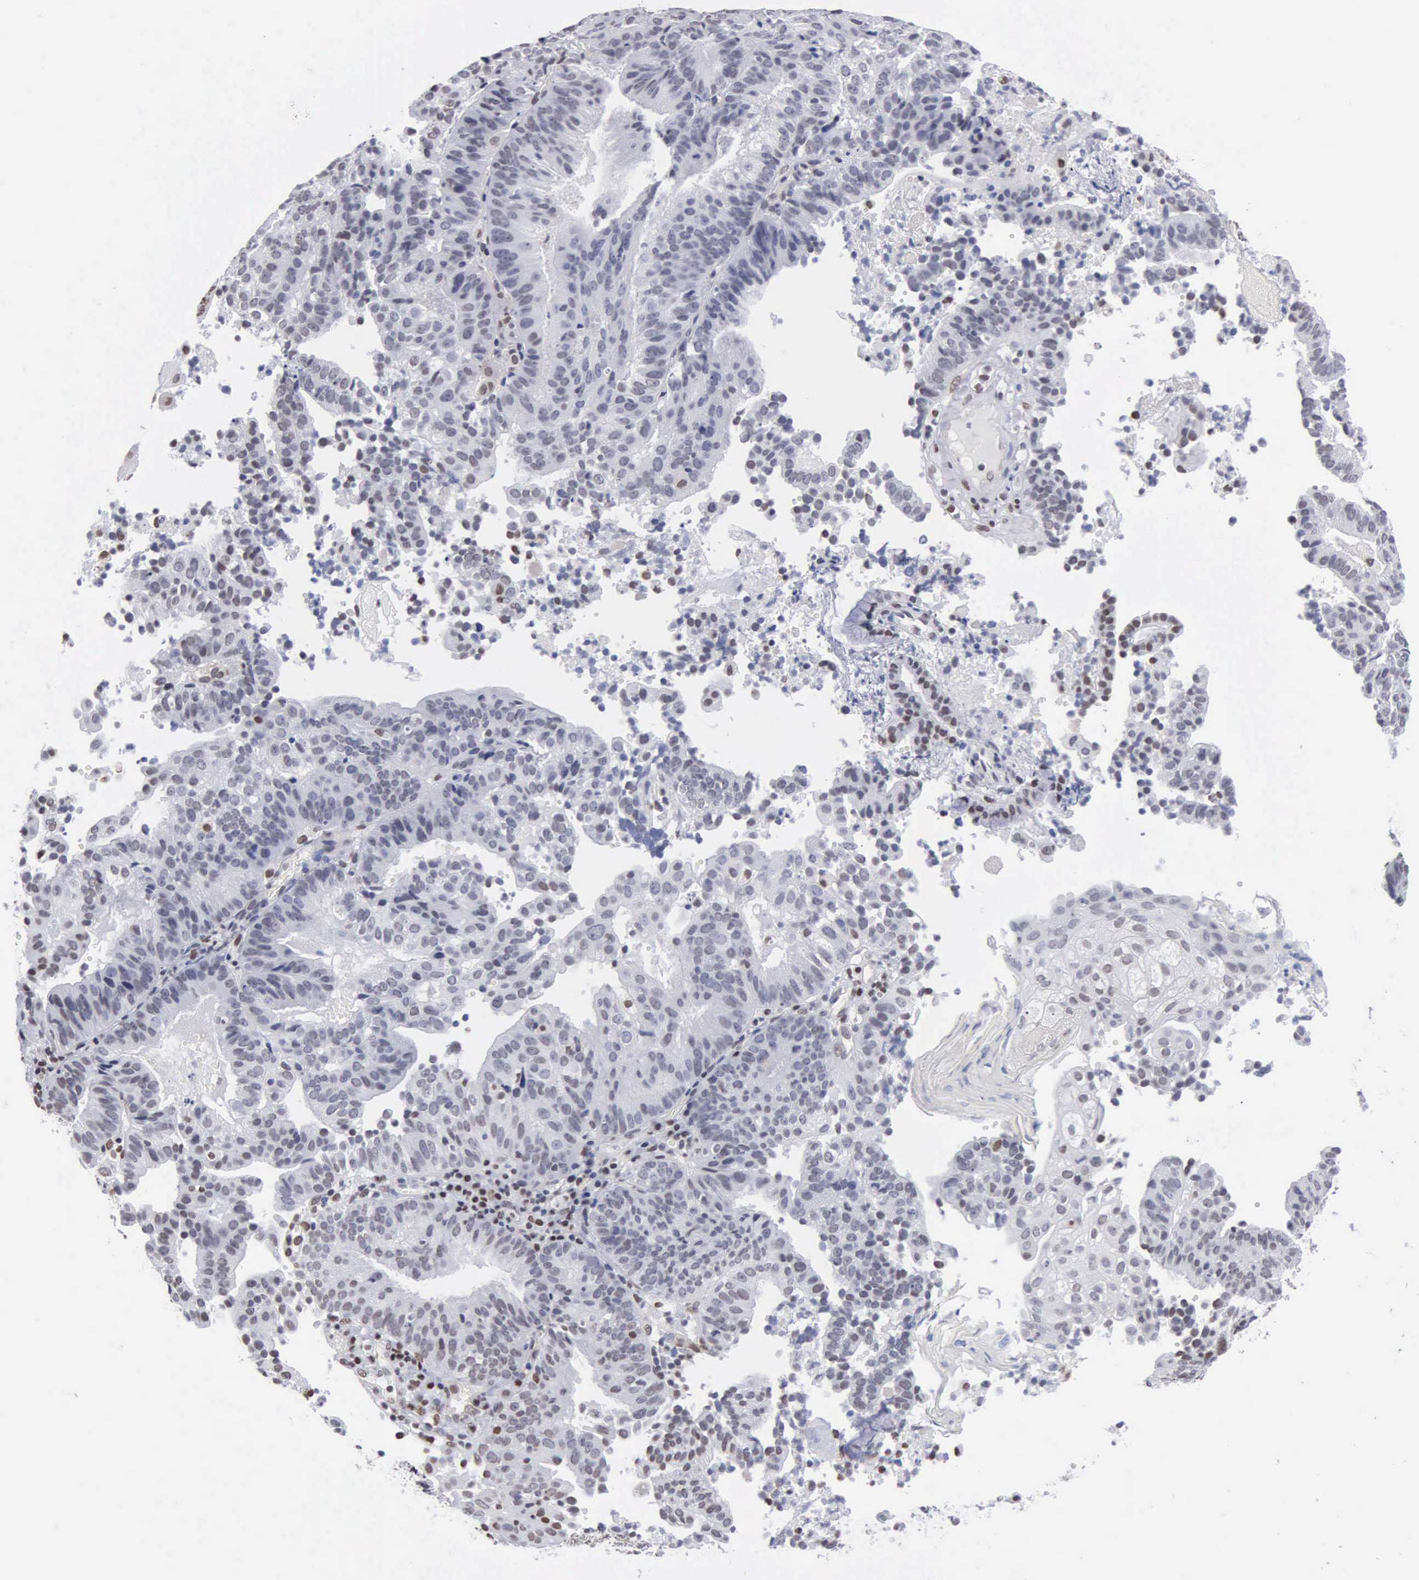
{"staining": {"intensity": "negative", "quantity": "none", "location": "none"}, "tissue": "cervical cancer", "cell_type": "Tumor cells", "image_type": "cancer", "snomed": [{"axis": "morphology", "description": "Adenocarcinoma, NOS"}, {"axis": "topography", "description": "Cervix"}], "caption": "The image shows no staining of tumor cells in cervical adenocarcinoma.", "gene": "CCNG1", "patient": {"sex": "female", "age": 60}}